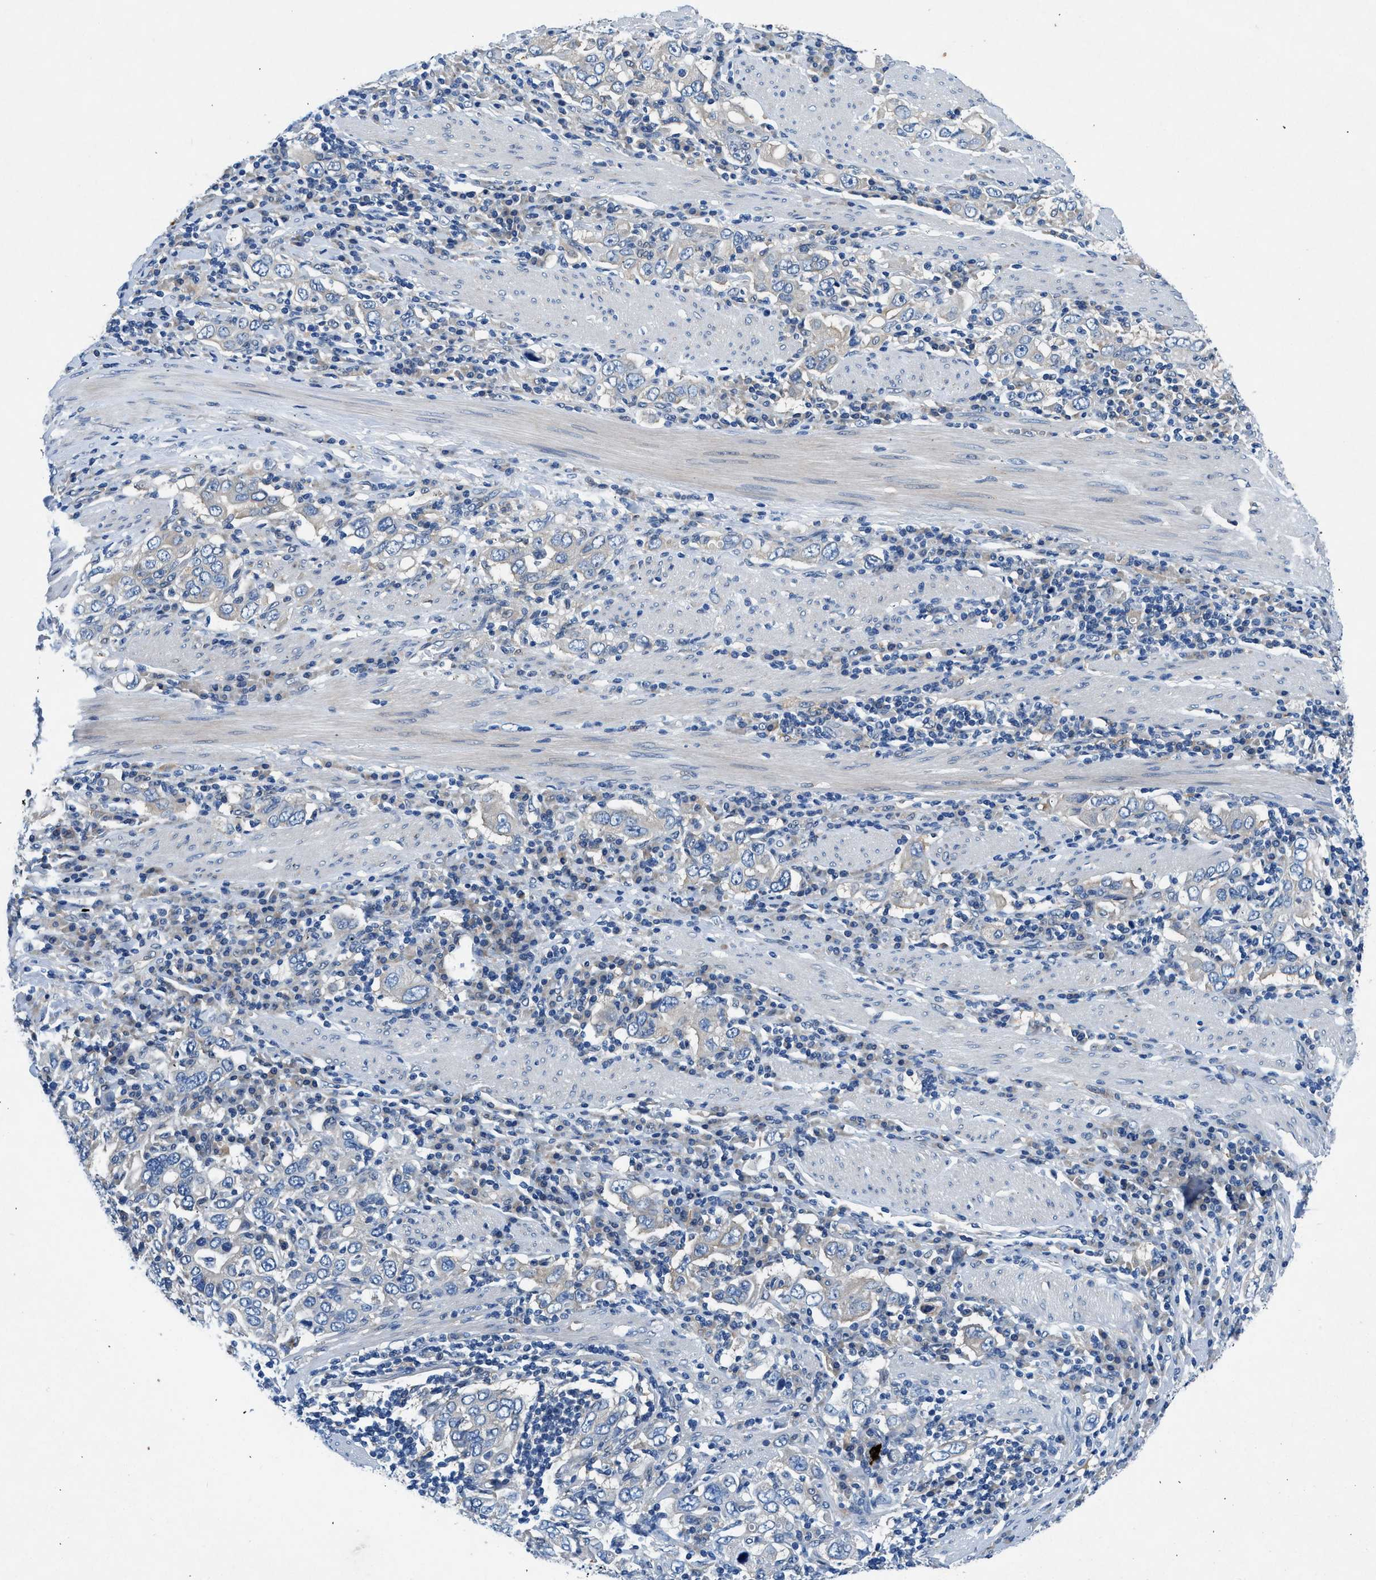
{"staining": {"intensity": "negative", "quantity": "none", "location": "none"}, "tissue": "stomach cancer", "cell_type": "Tumor cells", "image_type": "cancer", "snomed": [{"axis": "morphology", "description": "Adenocarcinoma, NOS"}, {"axis": "topography", "description": "Stomach, upper"}], "caption": "Immunohistochemistry (IHC) of human stomach cancer displays no expression in tumor cells. (DAB (3,3'-diaminobenzidine) IHC visualized using brightfield microscopy, high magnification).", "gene": "COPS2", "patient": {"sex": "male", "age": 62}}